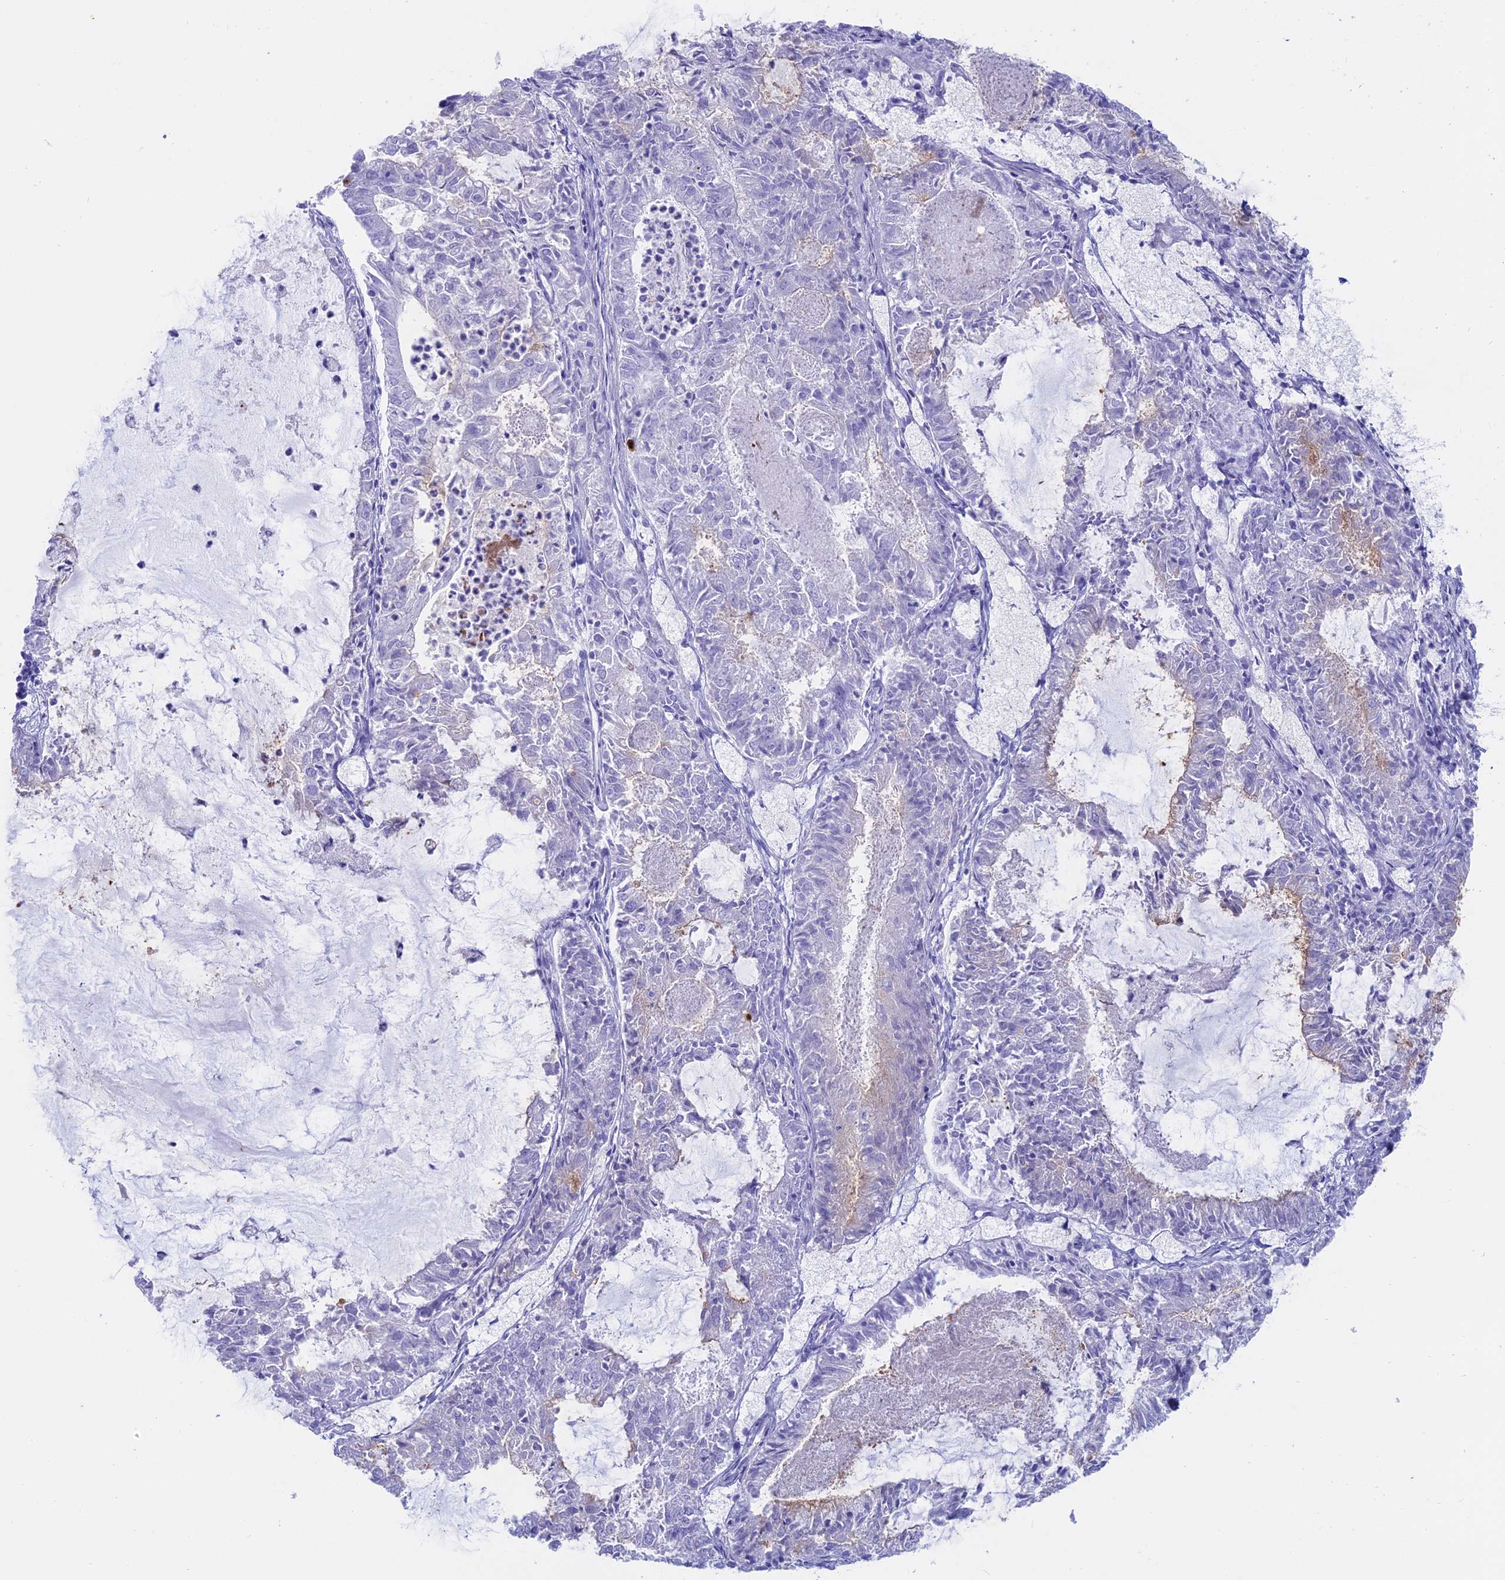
{"staining": {"intensity": "moderate", "quantity": "<25%", "location": "cytoplasmic/membranous"}, "tissue": "endometrial cancer", "cell_type": "Tumor cells", "image_type": "cancer", "snomed": [{"axis": "morphology", "description": "Adenocarcinoma, NOS"}, {"axis": "topography", "description": "Endometrium"}], "caption": "Immunohistochemistry of endometrial cancer reveals low levels of moderate cytoplasmic/membranous positivity in about <25% of tumor cells.", "gene": "OR2AE1", "patient": {"sex": "female", "age": 57}}